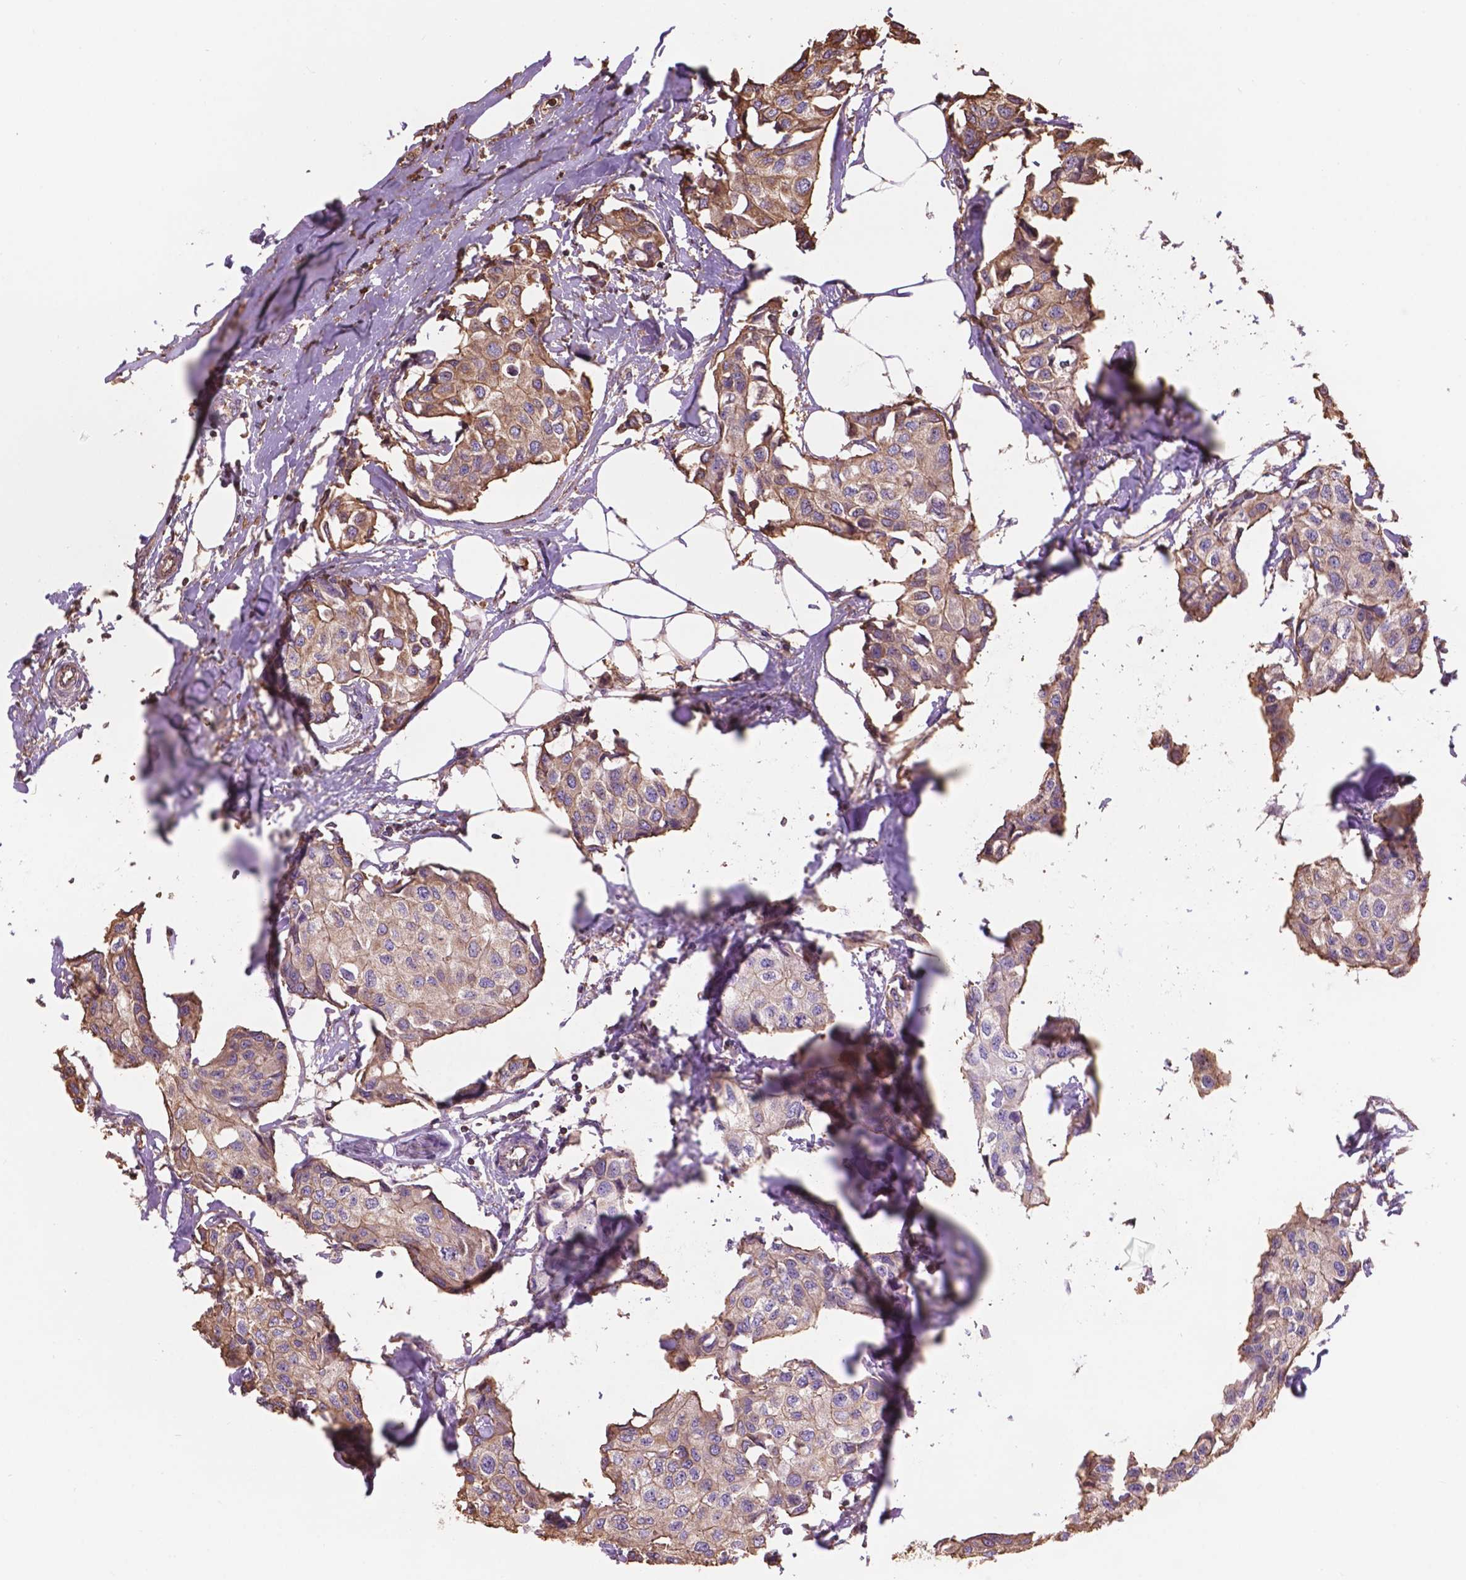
{"staining": {"intensity": "moderate", "quantity": ">75%", "location": "cytoplasmic/membranous"}, "tissue": "breast cancer", "cell_type": "Tumor cells", "image_type": "cancer", "snomed": [{"axis": "morphology", "description": "Duct carcinoma"}, {"axis": "topography", "description": "Breast"}], "caption": "The immunohistochemical stain shows moderate cytoplasmic/membranous positivity in tumor cells of breast invasive ductal carcinoma tissue.", "gene": "NIPA2", "patient": {"sex": "female", "age": 80}}